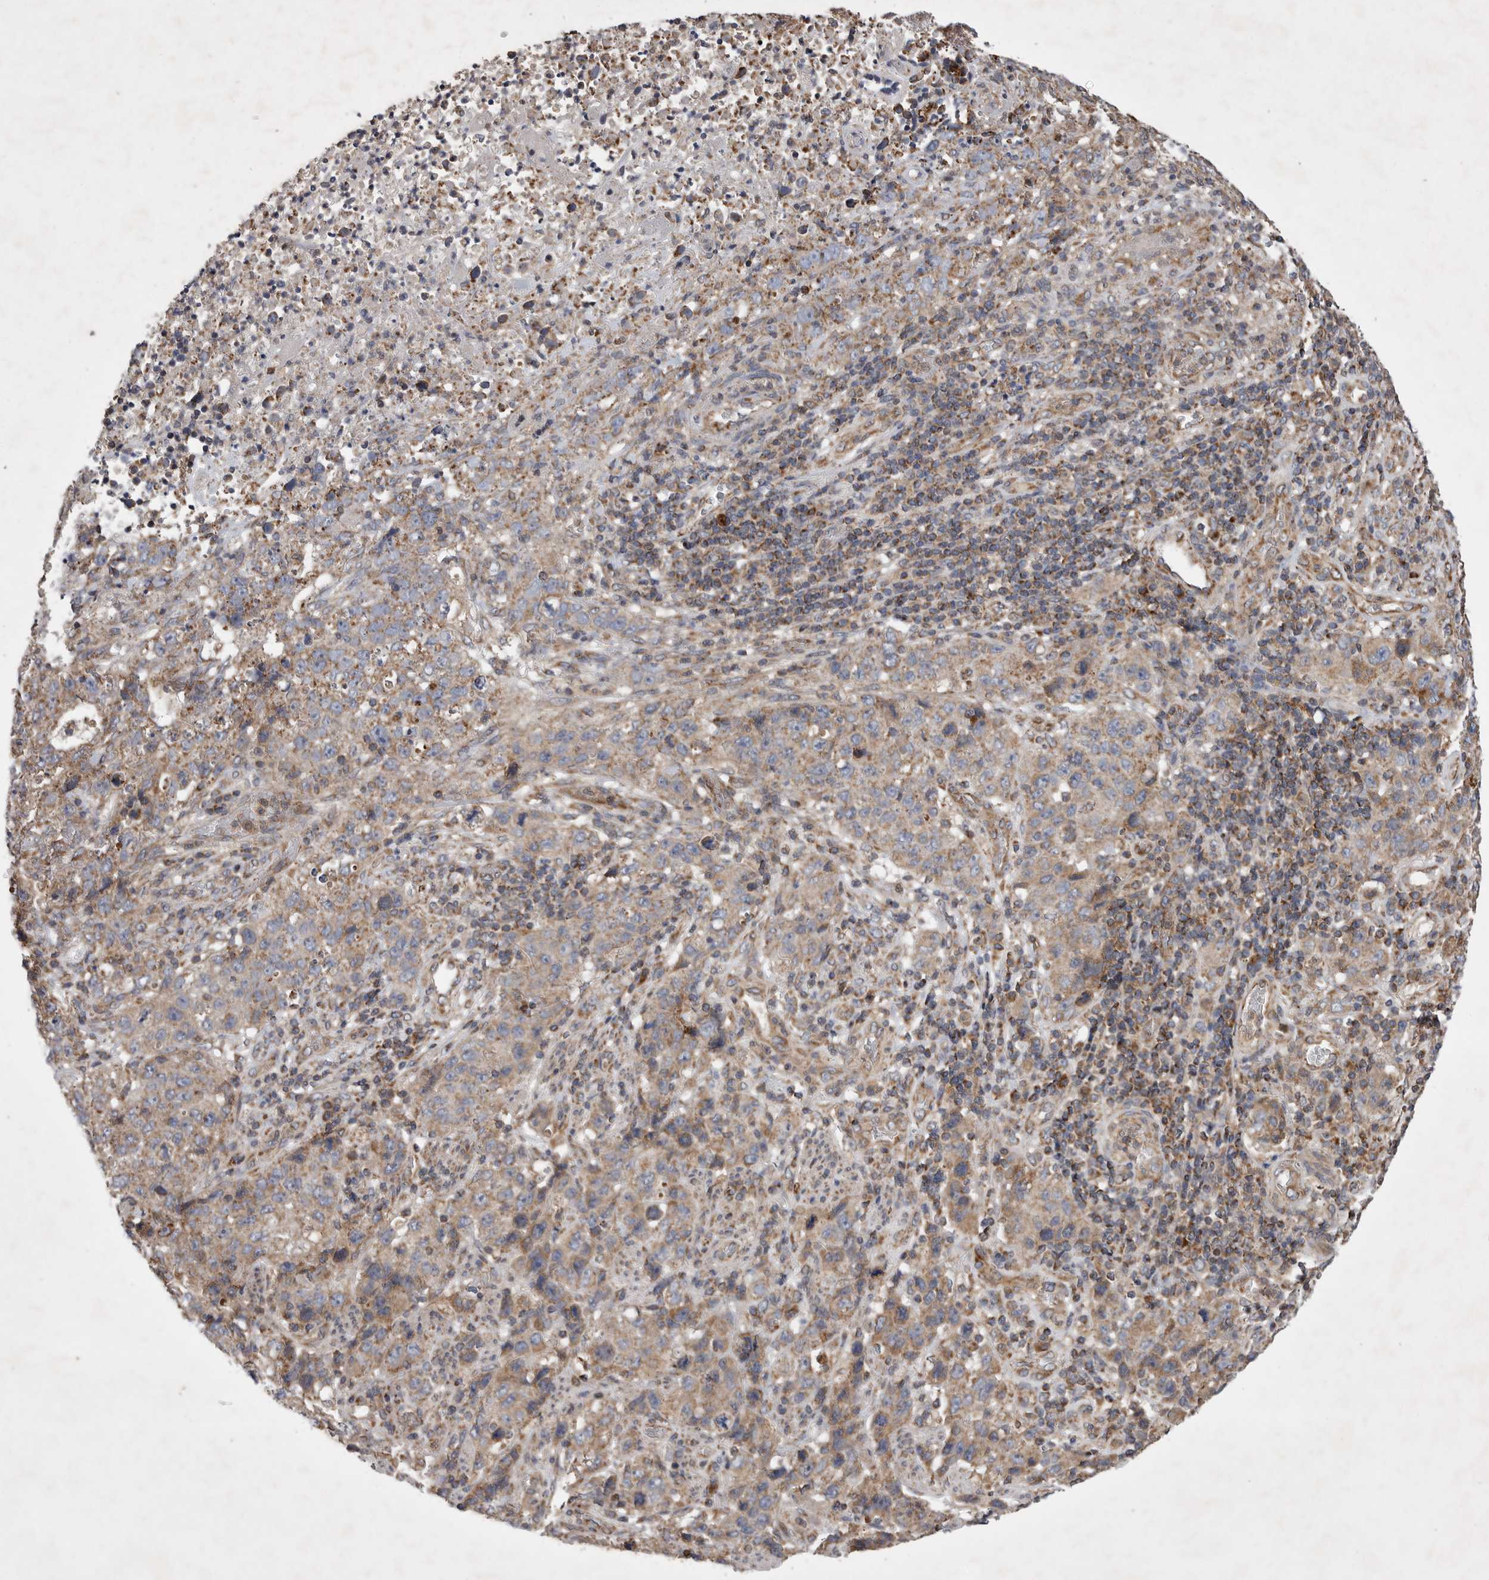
{"staining": {"intensity": "moderate", "quantity": ">75%", "location": "cytoplasmic/membranous"}, "tissue": "stomach cancer", "cell_type": "Tumor cells", "image_type": "cancer", "snomed": [{"axis": "morphology", "description": "Adenocarcinoma, NOS"}, {"axis": "topography", "description": "Stomach"}], "caption": "About >75% of tumor cells in human adenocarcinoma (stomach) reveal moderate cytoplasmic/membranous protein staining as visualized by brown immunohistochemical staining.", "gene": "KIF21B", "patient": {"sex": "male", "age": 48}}